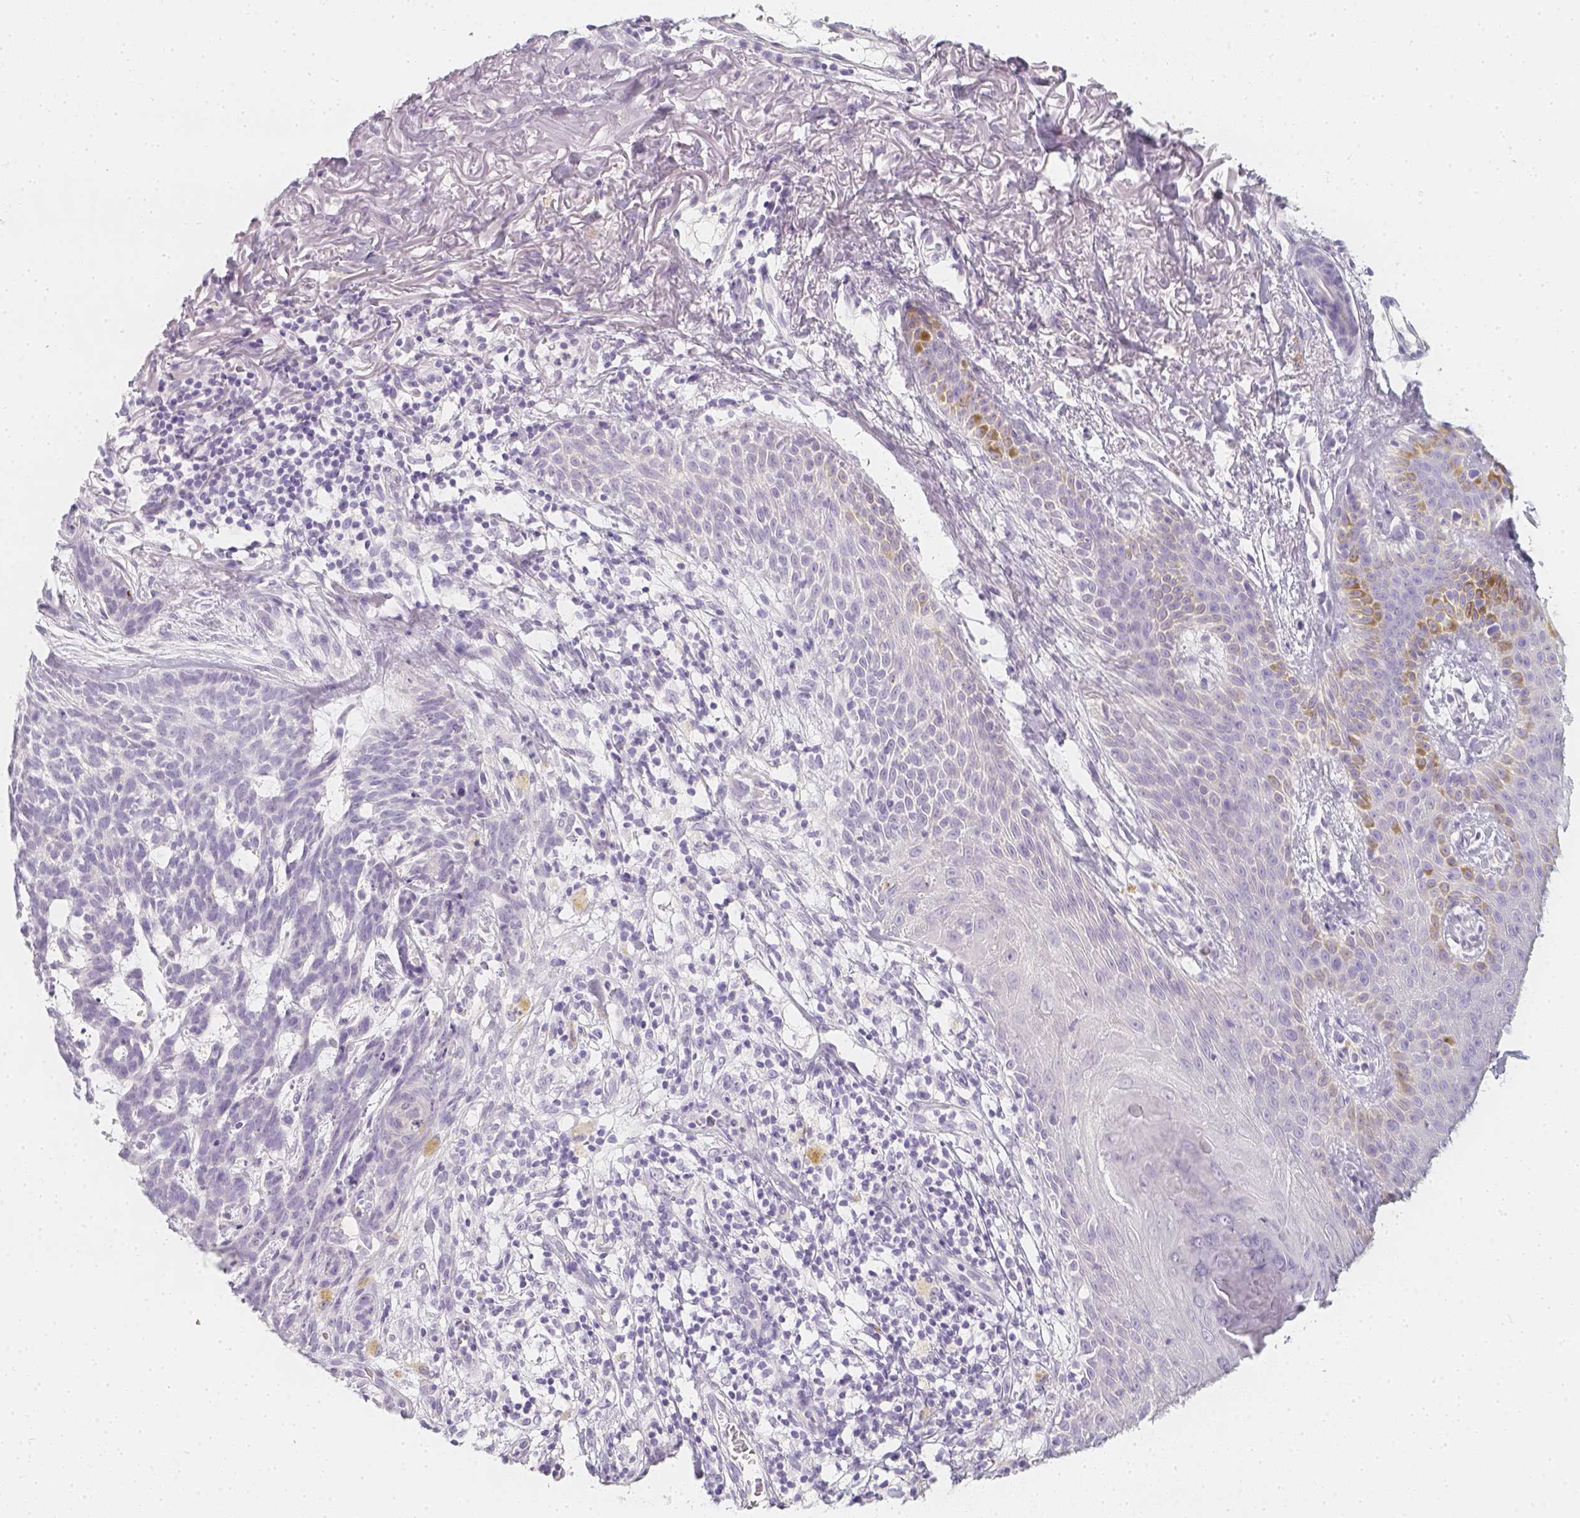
{"staining": {"intensity": "negative", "quantity": "none", "location": "none"}, "tissue": "skin cancer", "cell_type": "Tumor cells", "image_type": "cancer", "snomed": [{"axis": "morphology", "description": "Basal cell carcinoma"}, {"axis": "topography", "description": "Skin"}], "caption": "High power microscopy image of an immunohistochemistry image of skin cancer, revealing no significant expression in tumor cells.", "gene": "SLC18A1", "patient": {"sex": "female", "age": 78}}